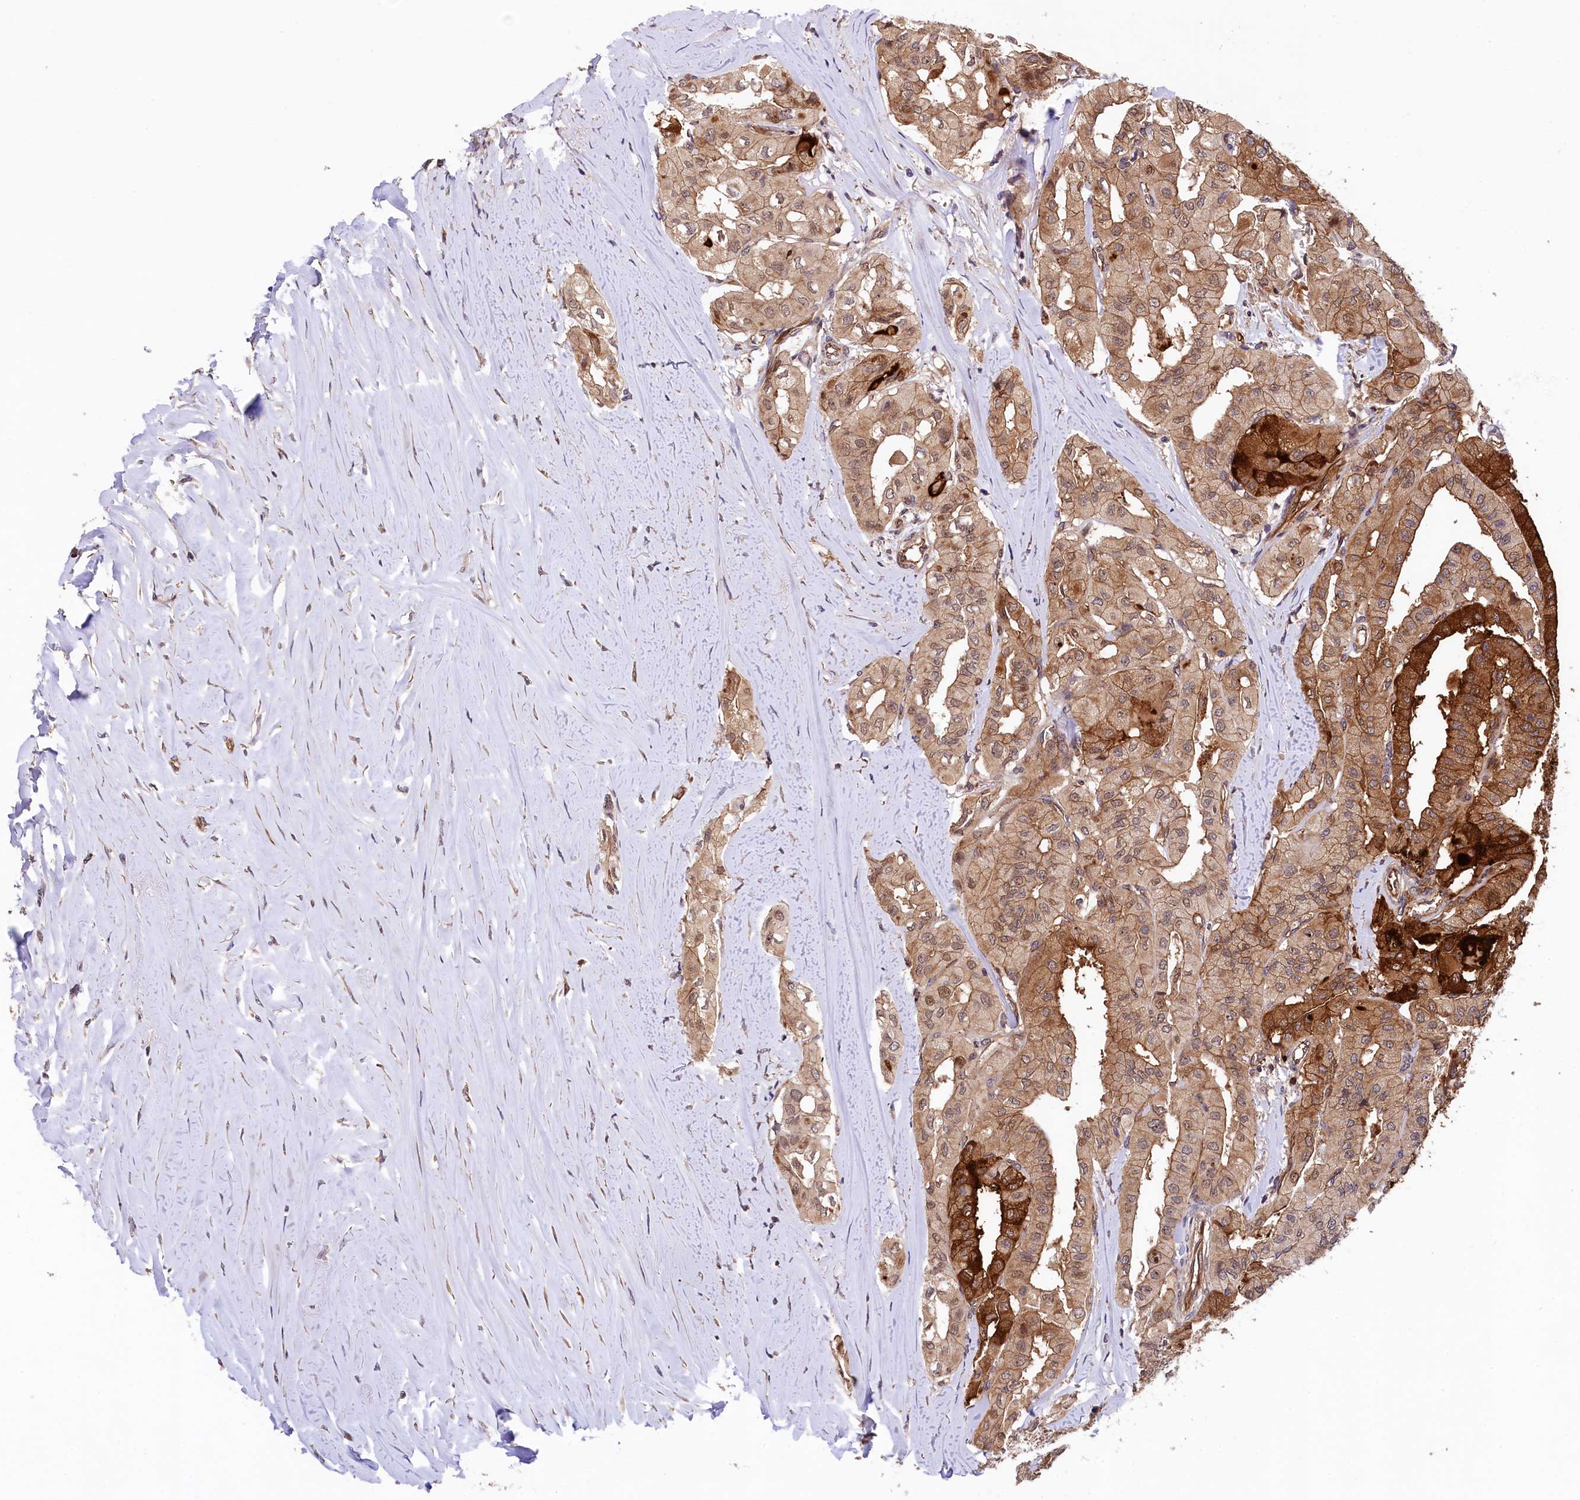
{"staining": {"intensity": "moderate", "quantity": ">75%", "location": "cytoplasmic/membranous"}, "tissue": "thyroid cancer", "cell_type": "Tumor cells", "image_type": "cancer", "snomed": [{"axis": "morphology", "description": "Papillary adenocarcinoma, NOS"}, {"axis": "topography", "description": "Thyroid gland"}], "caption": "A medium amount of moderate cytoplasmic/membranous staining is present in about >75% of tumor cells in thyroid cancer tissue. The staining was performed using DAB to visualize the protein expression in brown, while the nuclei were stained in blue with hematoxylin (Magnification: 20x).", "gene": "ARL14EP", "patient": {"sex": "female", "age": 59}}